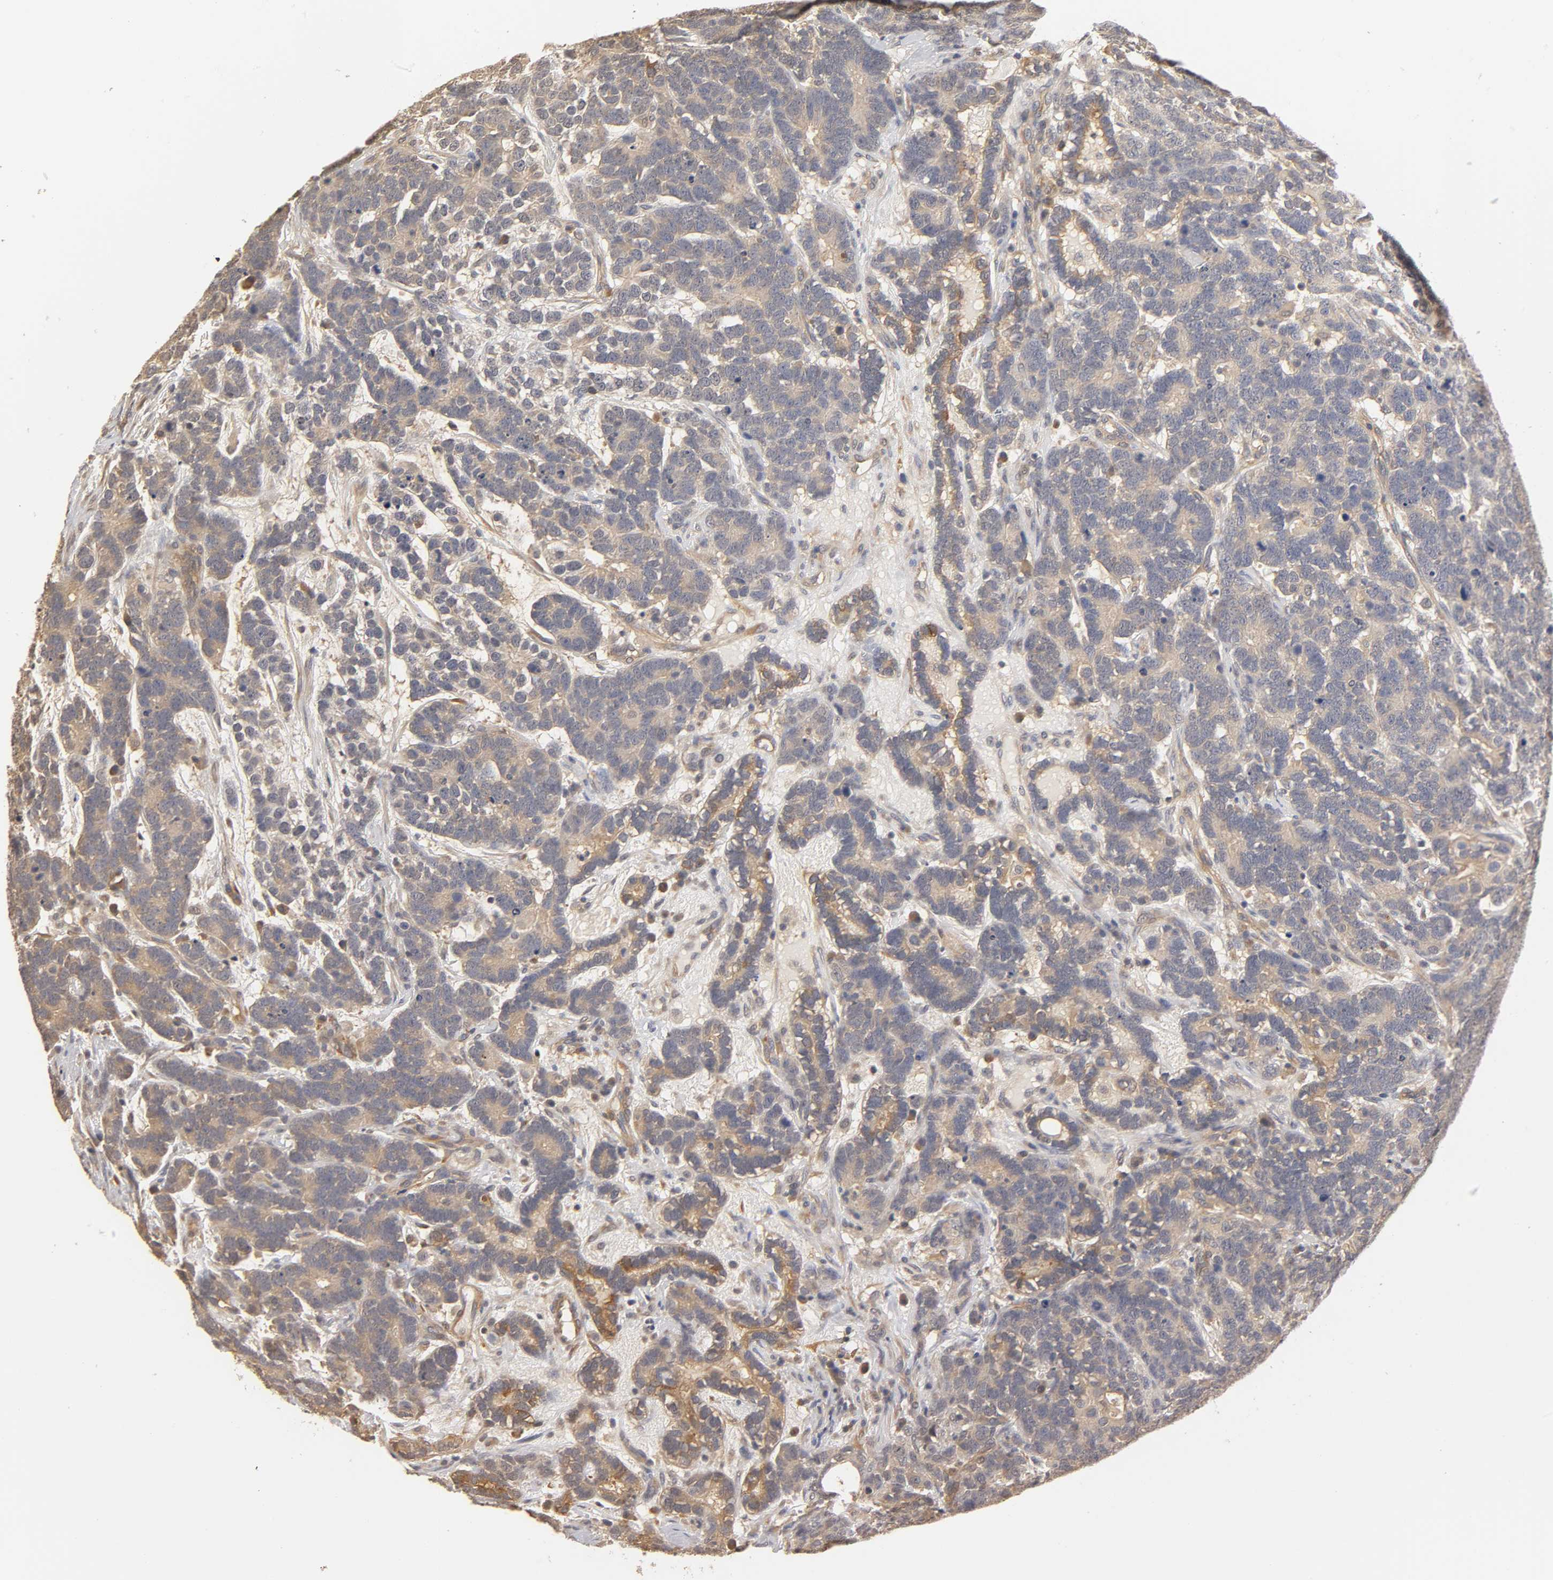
{"staining": {"intensity": "weak", "quantity": ">75%", "location": "cytoplasmic/membranous"}, "tissue": "testis cancer", "cell_type": "Tumor cells", "image_type": "cancer", "snomed": [{"axis": "morphology", "description": "Carcinoma, Embryonal, NOS"}, {"axis": "topography", "description": "Testis"}], "caption": "IHC of human testis cancer demonstrates low levels of weak cytoplasmic/membranous staining in approximately >75% of tumor cells. The staining was performed using DAB to visualize the protein expression in brown, while the nuclei were stained in blue with hematoxylin (Magnification: 20x).", "gene": "PDE5A", "patient": {"sex": "male", "age": 26}}